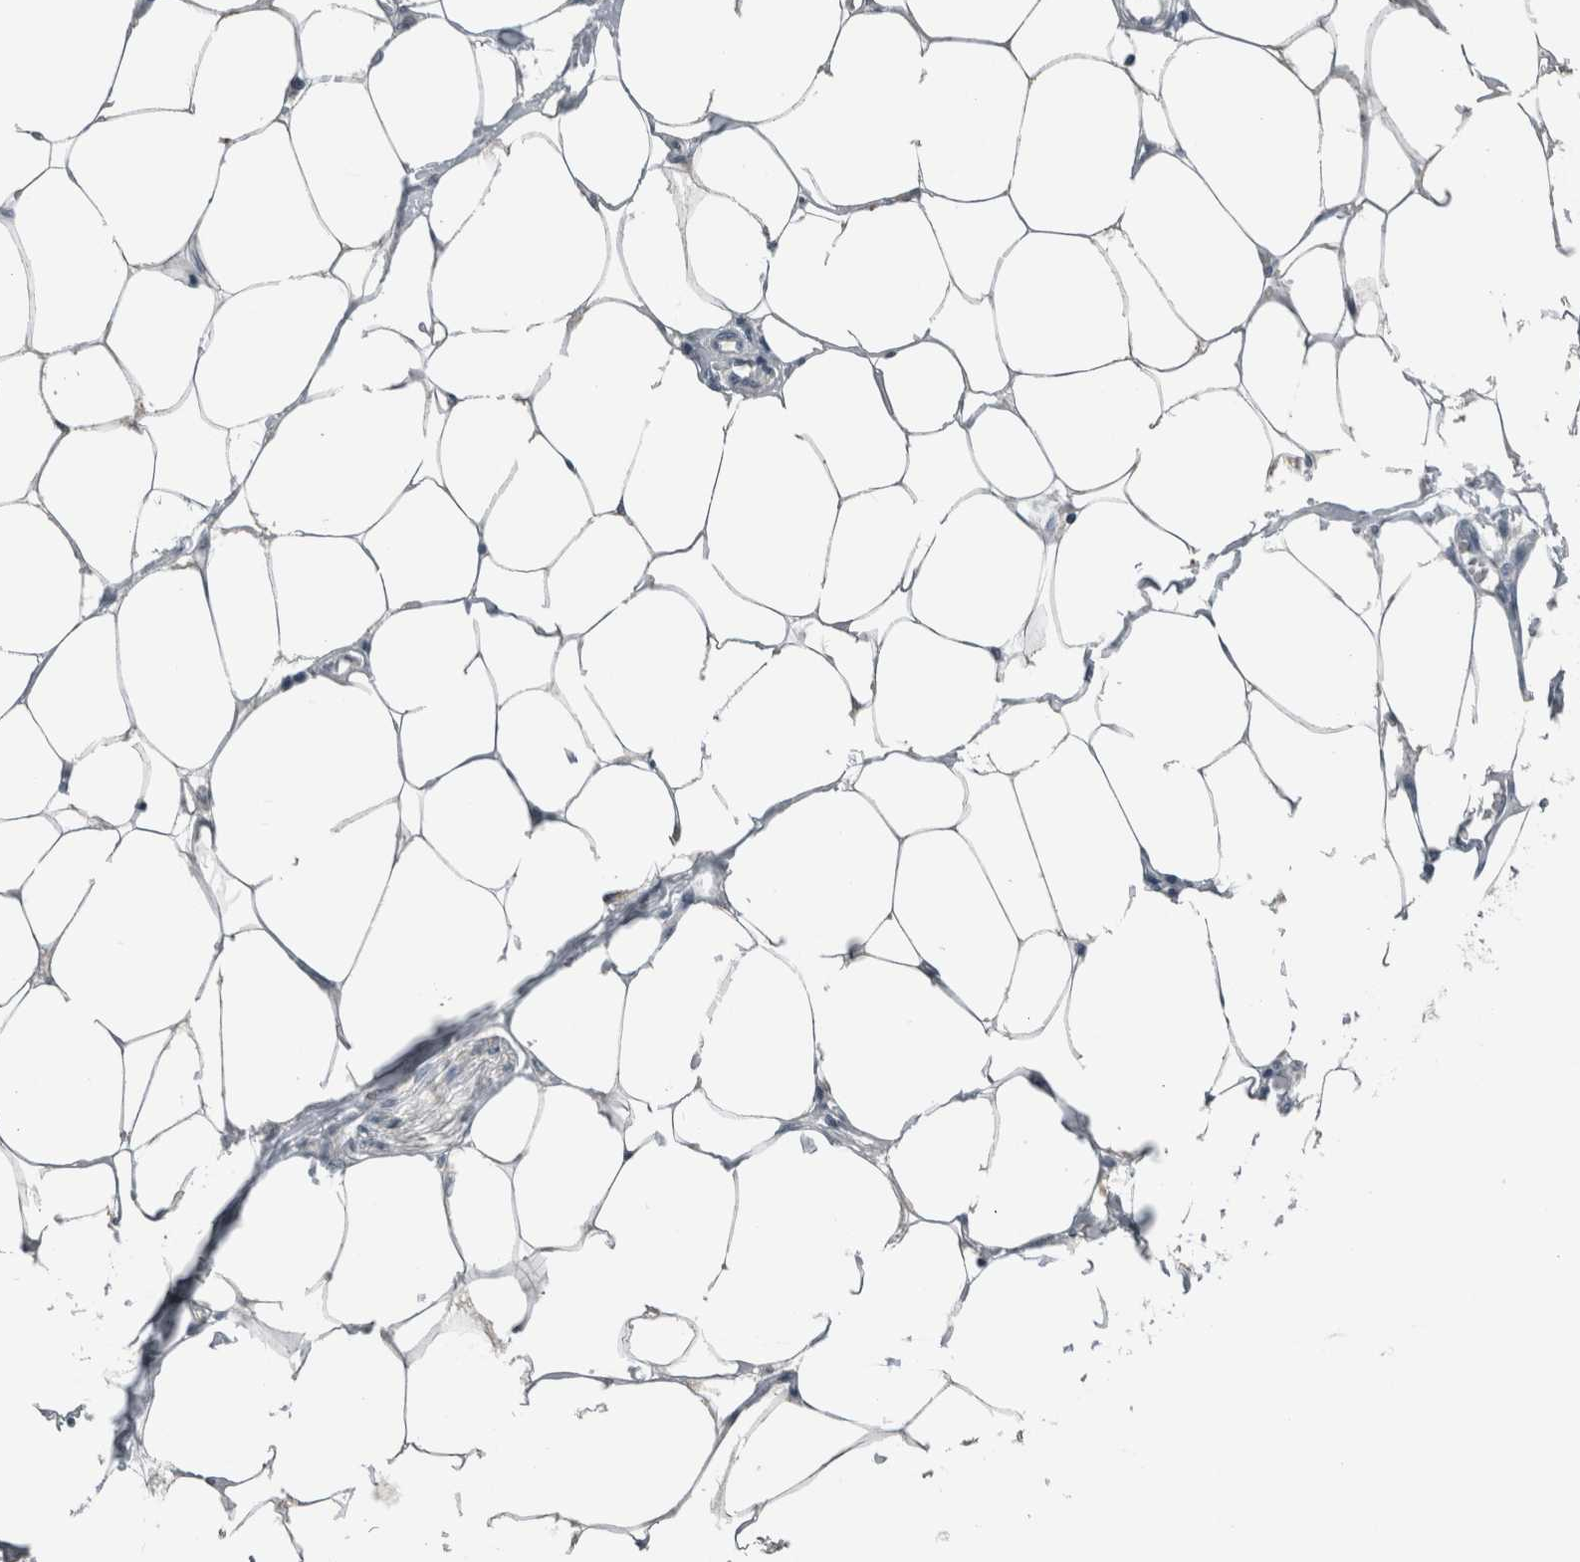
{"staining": {"intensity": "negative", "quantity": "none", "location": "none"}, "tissue": "adipose tissue", "cell_type": "Adipocytes", "image_type": "normal", "snomed": [{"axis": "morphology", "description": "Normal tissue, NOS"}, {"axis": "morphology", "description": "Adenocarcinoma, NOS"}, {"axis": "topography", "description": "Colon"}, {"axis": "topography", "description": "Peripheral nerve tissue"}], "caption": "Adipose tissue was stained to show a protein in brown. There is no significant expression in adipocytes. (IHC, brightfield microscopy, high magnification).", "gene": "ACSF2", "patient": {"sex": "male", "age": 14}}